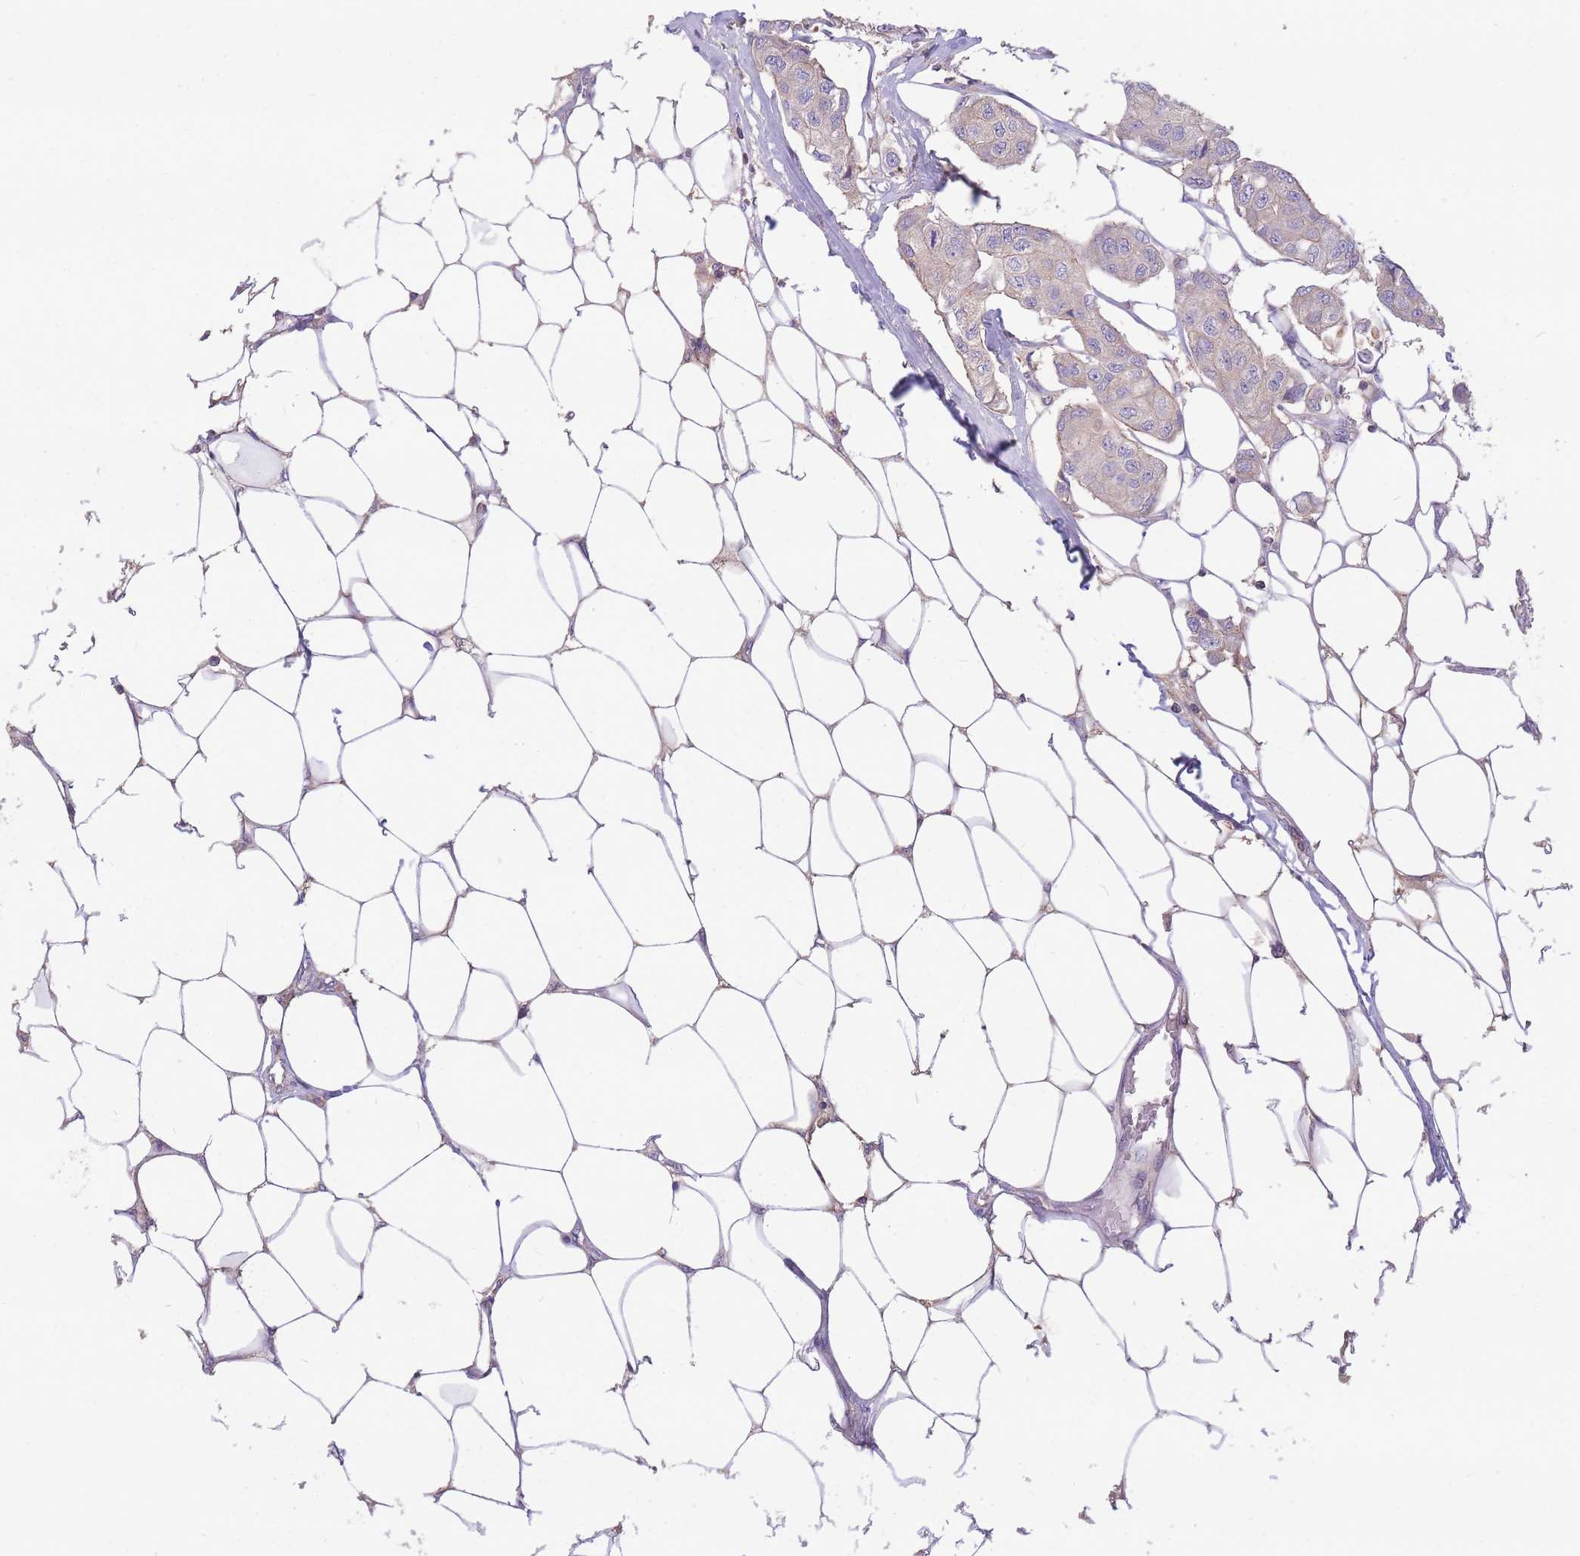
{"staining": {"intensity": "negative", "quantity": "none", "location": "none"}, "tissue": "breast cancer", "cell_type": "Tumor cells", "image_type": "cancer", "snomed": [{"axis": "morphology", "description": "Duct carcinoma"}, {"axis": "topography", "description": "Breast"}, {"axis": "topography", "description": "Lymph node"}], "caption": "Tumor cells are negative for brown protein staining in infiltrating ductal carcinoma (breast).", "gene": "OR5T1", "patient": {"sex": "female", "age": 80}}